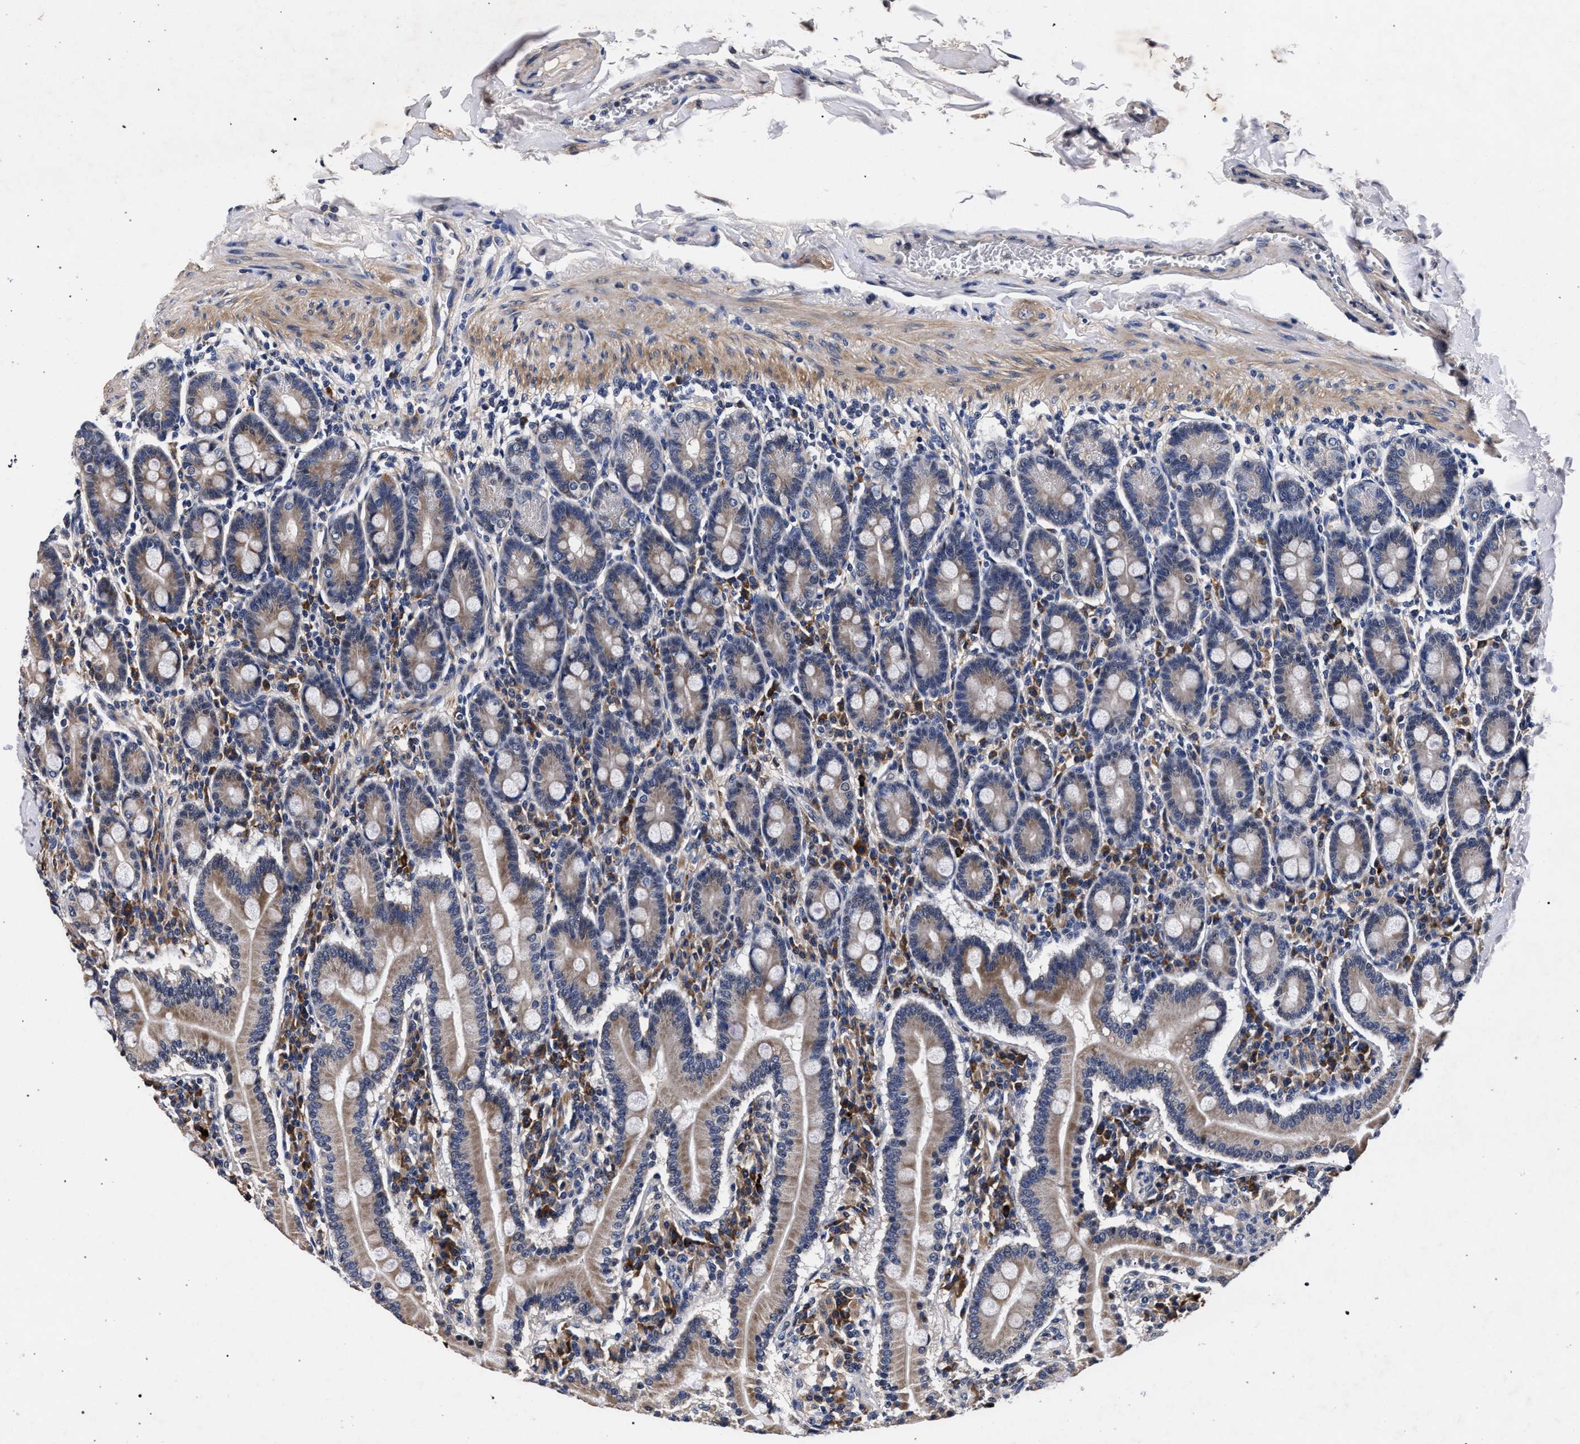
{"staining": {"intensity": "moderate", "quantity": "25%-75%", "location": "cytoplasmic/membranous"}, "tissue": "duodenum", "cell_type": "Glandular cells", "image_type": "normal", "snomed": [{"axis": "morphology", "description": "Normal tissue, NOS"}, {"axis": "topography", "description": "Duodenum"}], "caption": "Unremarkable duodenum was stained to show a protein in brown. There is medium levels of moderate cytoplasmic/membranous positivity in about 25%-75% of glandular cells.", "gene": "CFAP95", "patient": {"sex": "male", "age": 50}}